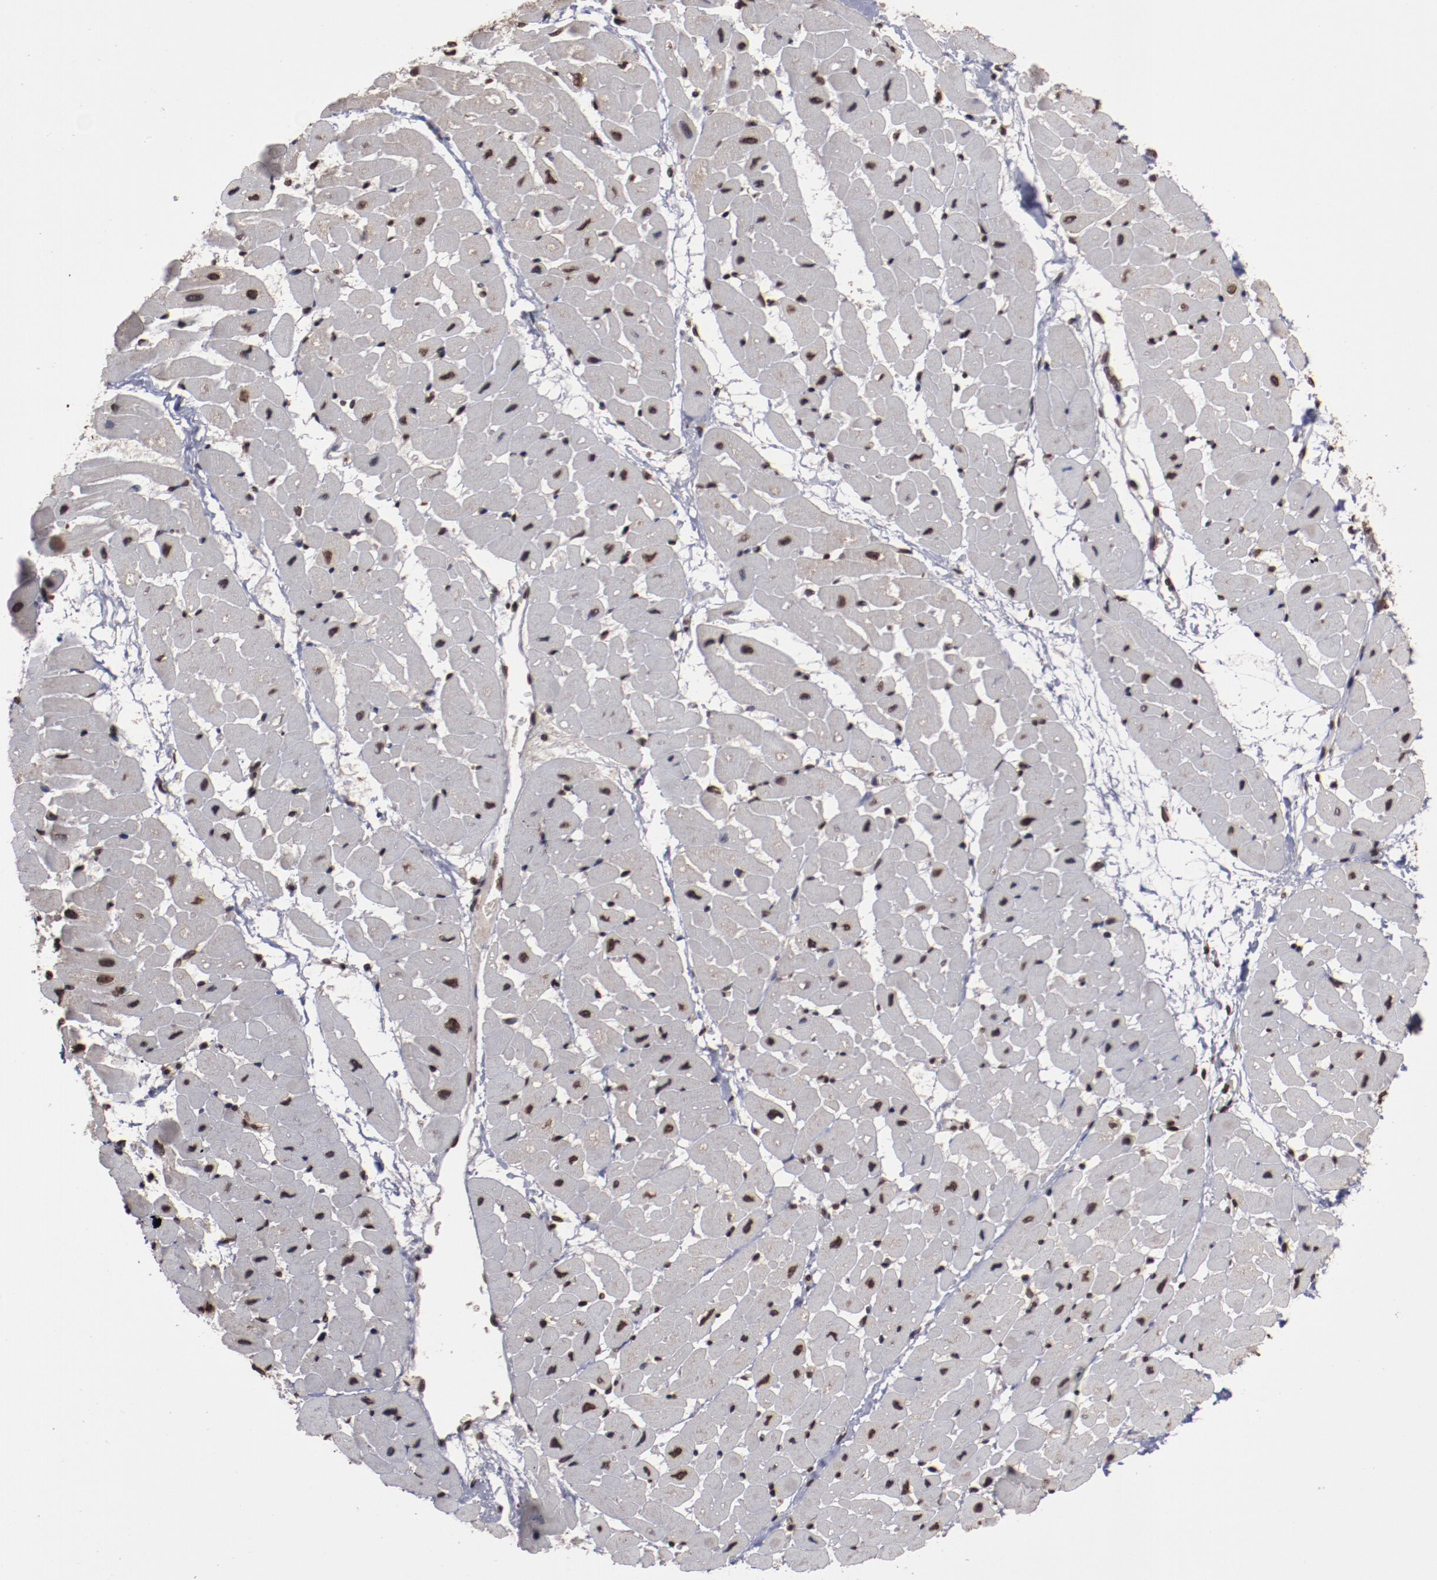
{"staining": {"intensity": "moderate", "quantity": ">75%", "location": "nuclear"}, "tissue": "heart muscle", "cell_type": "Cardiomyocytes", "image_type": "normal", "snomed": [{"axis": "morphology", "description": "Normal tissue, NOS"}, {"axis": "topography", "description": "Heart"}], "caption": "Immunohistochemistry of normal heart muscle exhibits medium levels of moderate nuclear positivity in approximately >75% of cardiomyocytes.", "gene": "AKT1", "patient": {"sex": "male", "age": 45}}